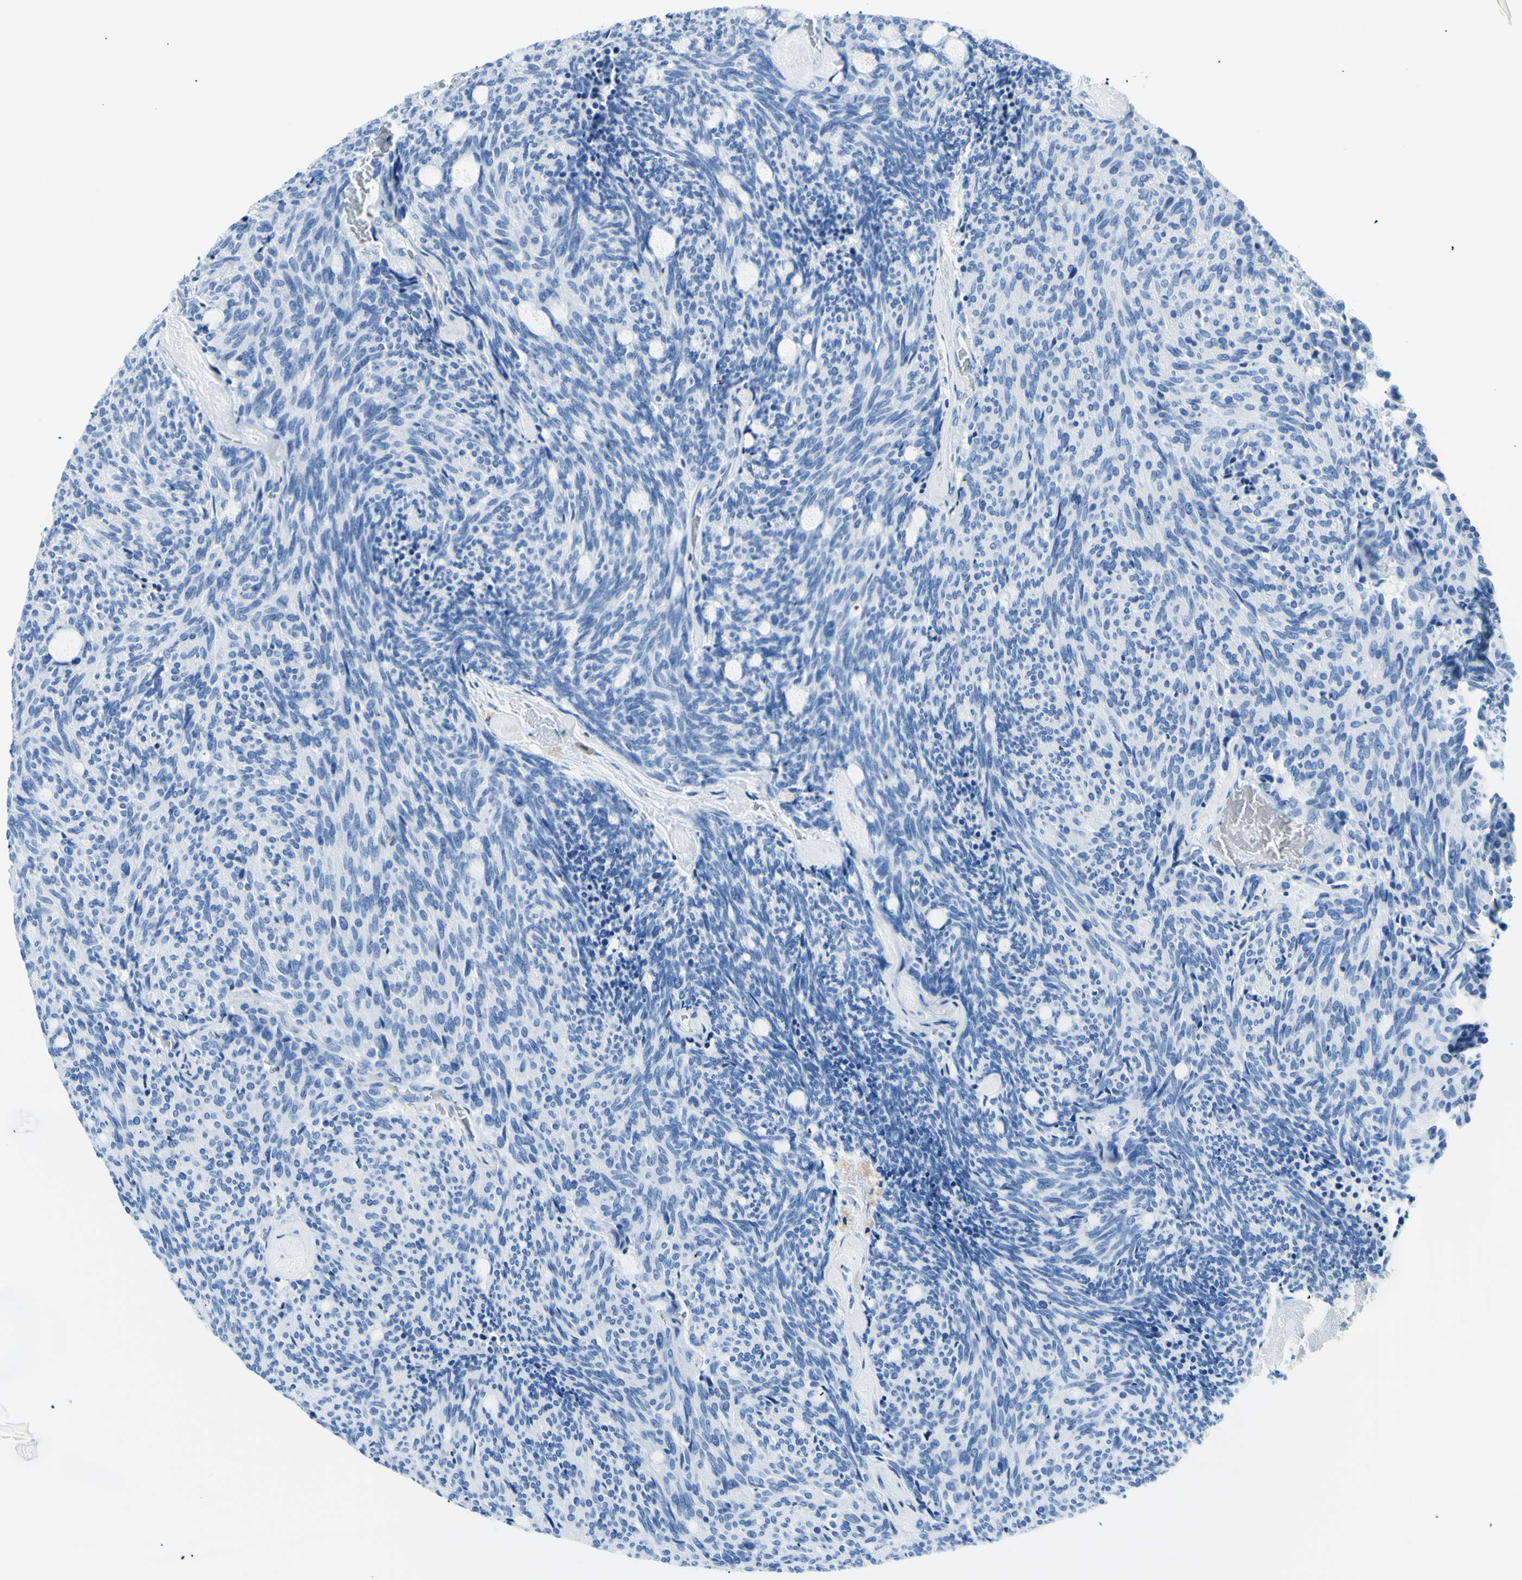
{"staining": {"intensity": "negative", "quantity": "none", "location": "none"}, "tissue": "carcinoid", "cell_type": "Tumor cells", "image_type": "cancer", "snomed": [{"axis": "morphology", "description": "Carcinoid, malignant, NOS"}, {"axis": "topography", "description": "Pancreas"}], "caption": "This is an immunohistochemistry photomicrograph of carcinoid (malignant). There is no staining in tumor cells.", "gene": "MYH2", "patient": {"sex": "female", "age": 54}}